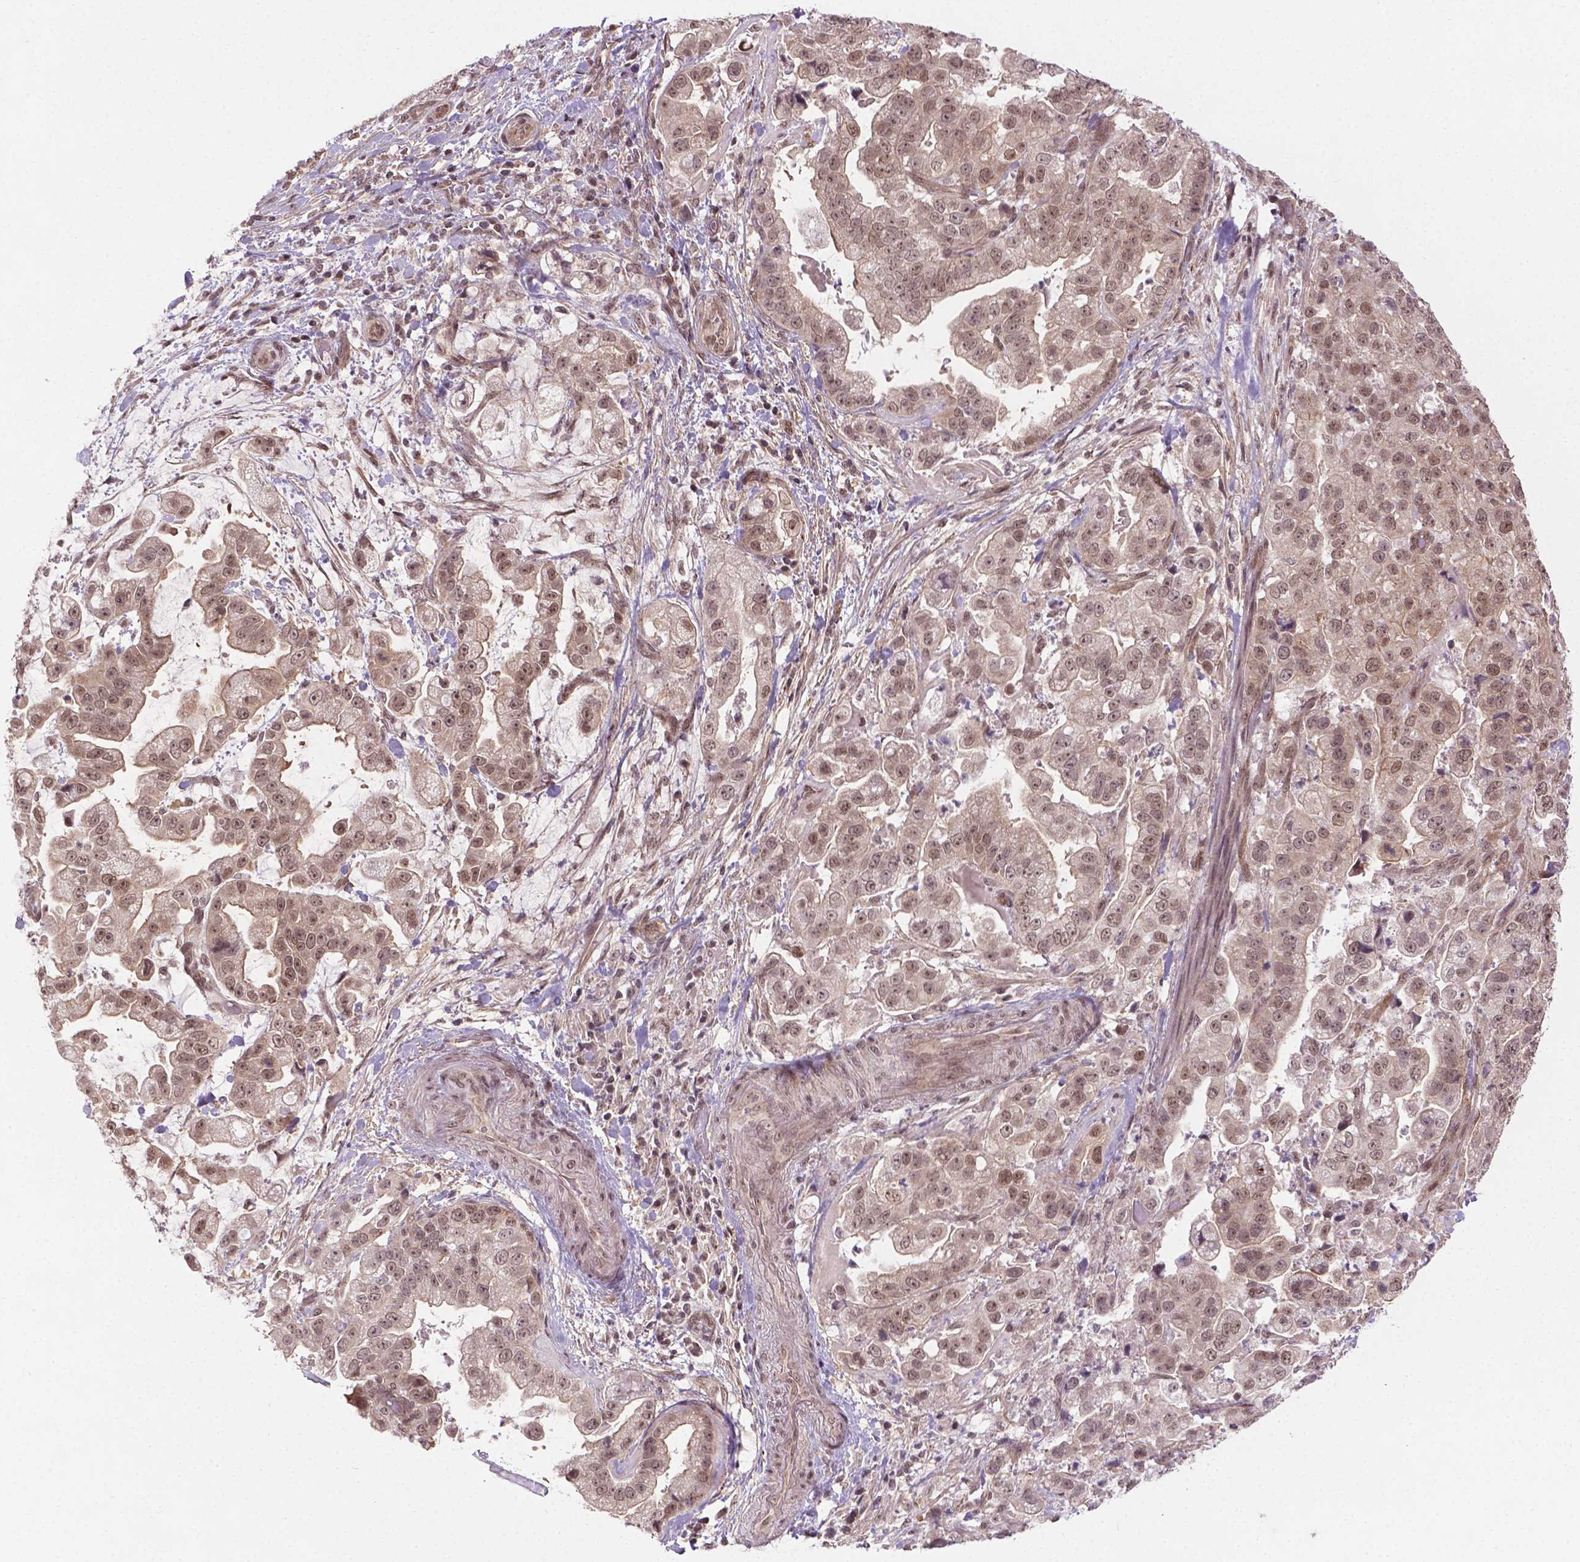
{"staining": {"intensity": "moderate", "quantity": ">75%", "location": "cytoplasmic/membranous,nuclear"}, "tissue": "stomach cancer", "cell_type": "Tumor cells", "image_type": "cancer", "snomed": [{"axis": "morphology", "description": "Adenocarcinoma, NOS"}, {"axis": "topography", "description": "Stomach"}], "caption": "High-magnification brightfield microscopy of stomach cancer stained with DAB (brown) and counterstained with hematoxylin (blue). tumor cells exhibit moderate cytoplasmic/membranous and nuclear staining is present in about>75% of cells.", "gene": "ANKRD54", "patient": {"sex": "male", "age": 59}}